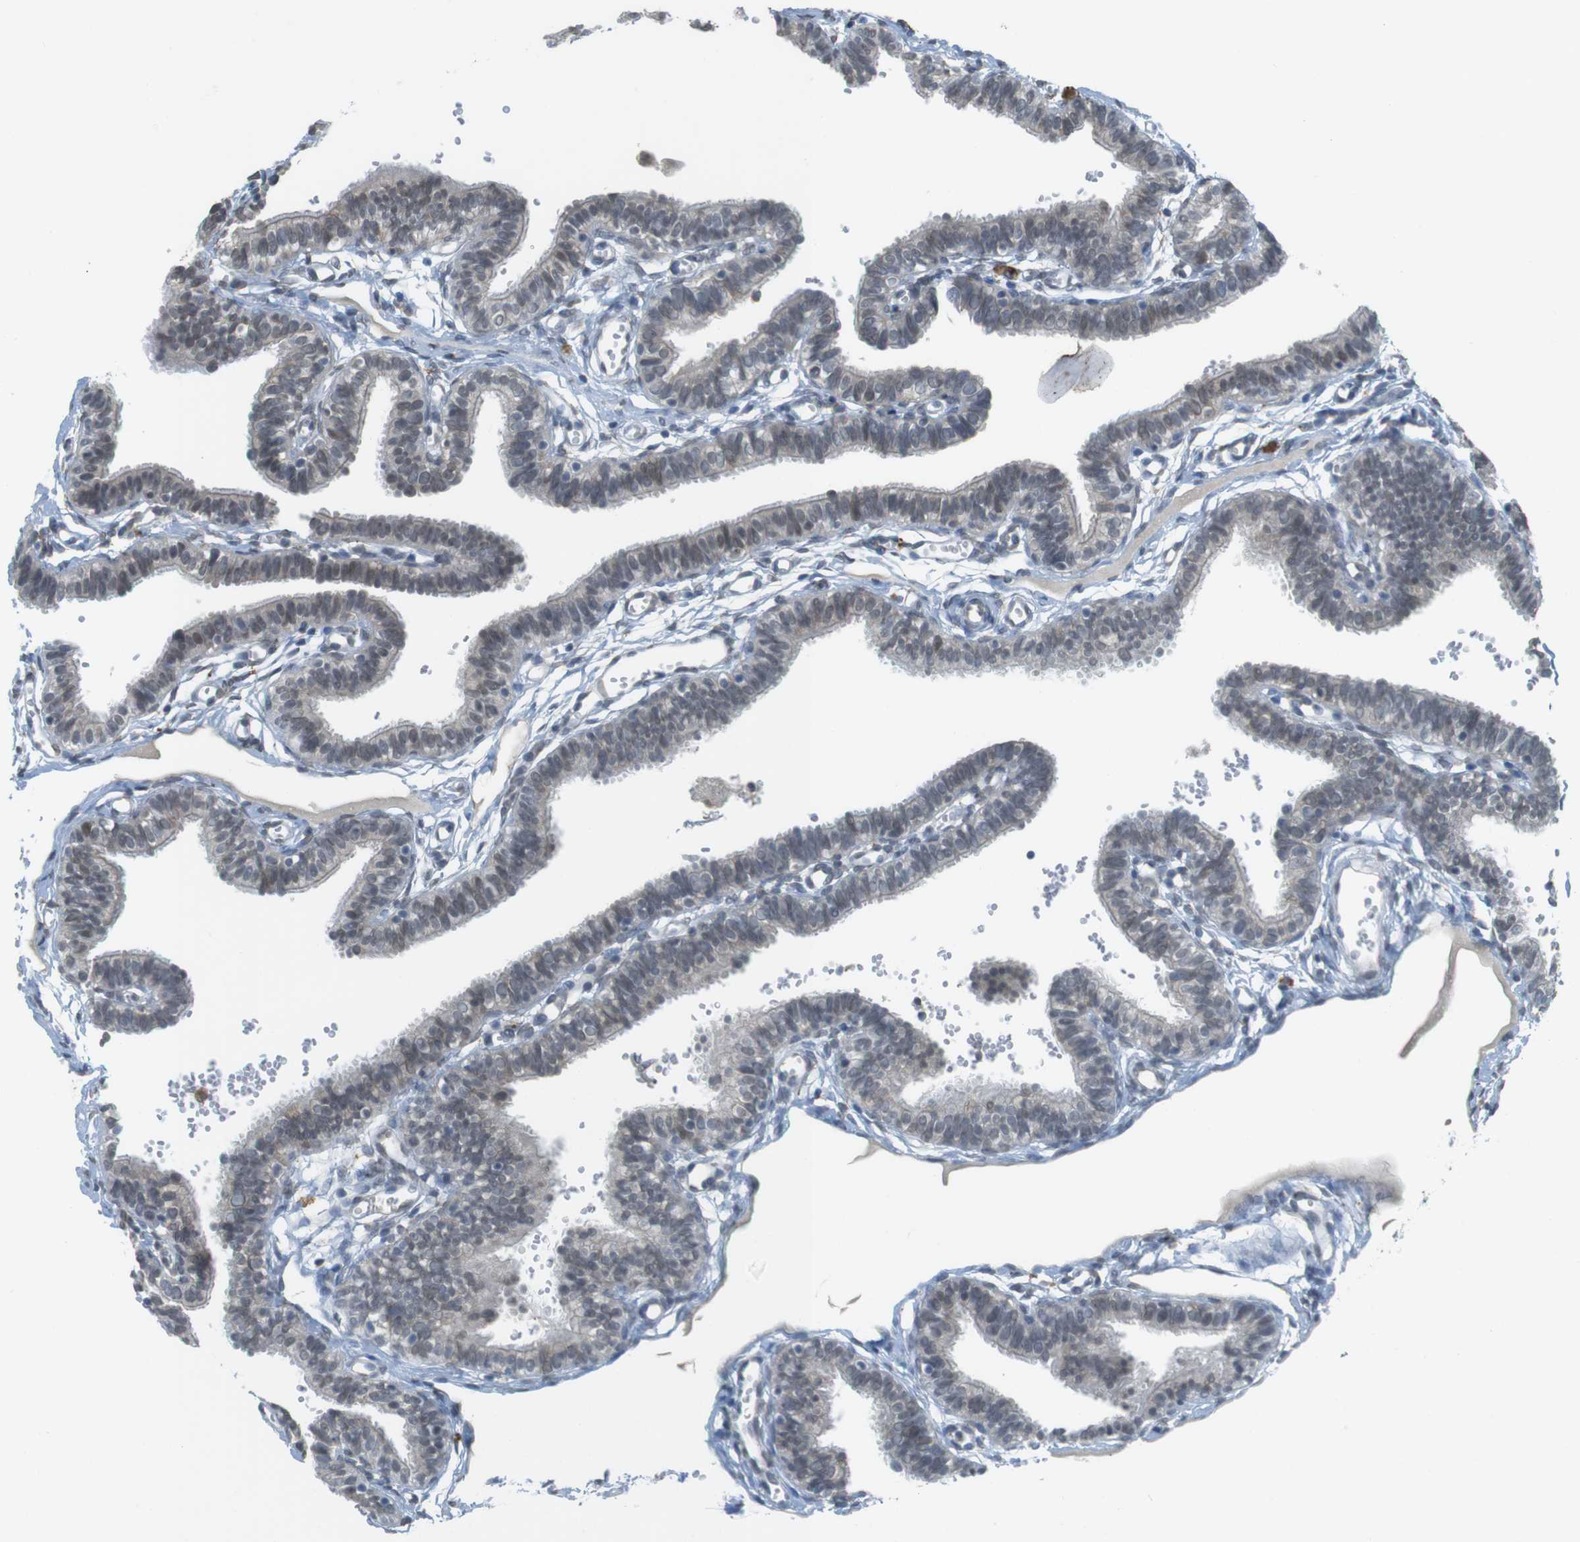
{"staining": {"intensity": "weak", "quantity": "<25%", "location": "cytoplasmic/membranous,nuclear"}, "tissue": "fallopian tube", "cell_type": "Glandular cells", "image_type": "normal", "snomed": [{"axis": "morphology", "description": "Normal tissue, NOS"}, {"axis": "topography", "description": "Fallopian tube"}, {"axis": "topography", "description": "Placenta"}], "caption": "Fallopian tube was stained to show a protein in brown. There is no significant staining in glandular cells. (Brightfield microscopy of DAB (3,3'-diaminobenzidine) immunohistochemistry at high magnification).", "gene": "FZD10", "patient": {"sex": "female", "age": 34}}